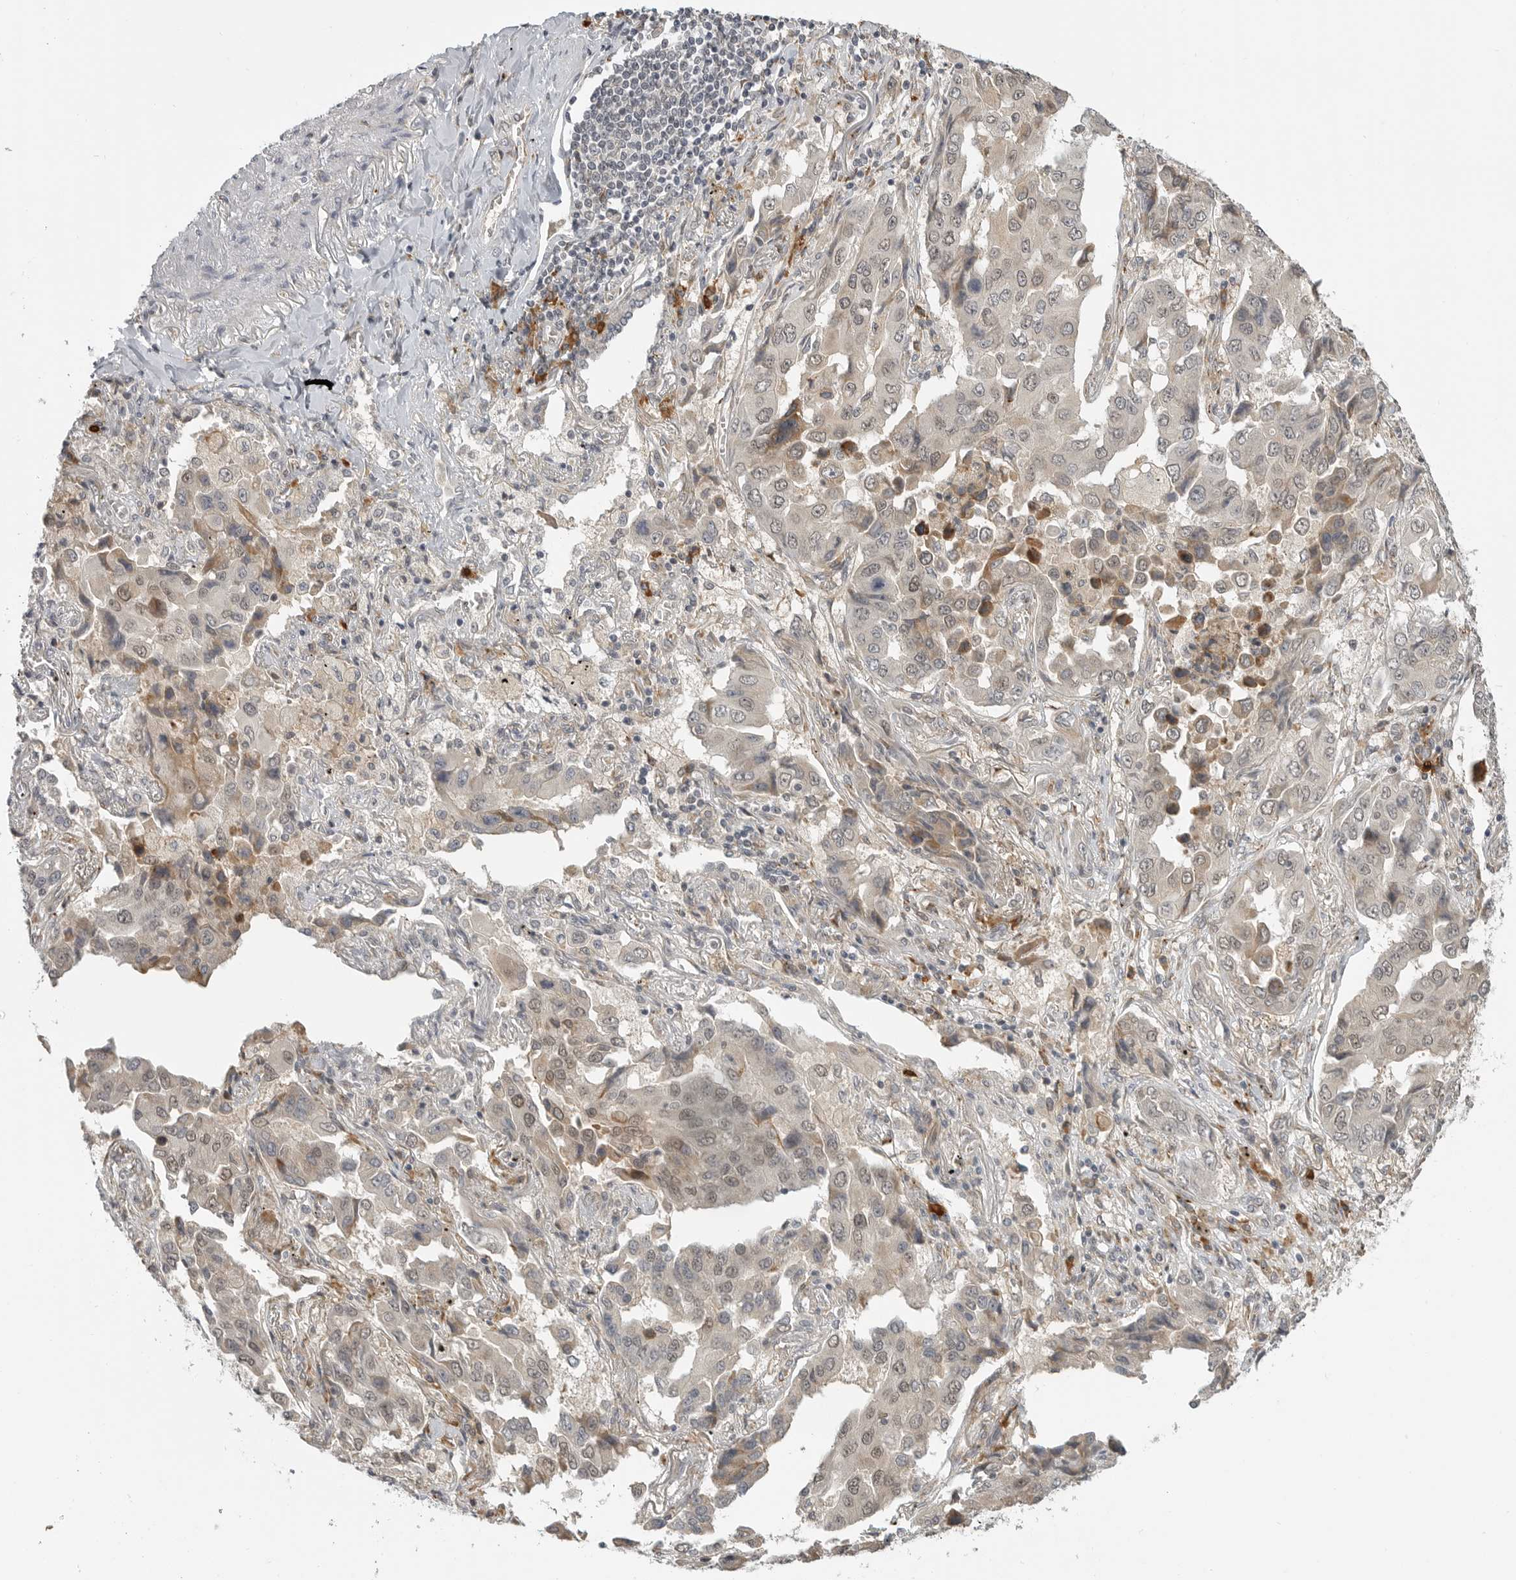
{"staining": {"intensity": "weak", "quantity": "25%-75%", "location": "cytoplasmic/membranous,nuclear"}, "tissue": "lung cancer", "cell_type": "Tumor cells", "image_type": "cancer", "snomed": [{"axis": "morphology", "description": "Adenocarcinoma, NOS"}, {"axis": "topography", "description": "Lung"}], "caption": "This photomicrograph reveals lung adenocarcinoma stained with IHC to label a protein in brown. The cytoplasmic/membranous and nuclear of tumor cells show weak positivity for the protein. Nuclei are counter-stained blue.", "gene": "CEP295NL", "patient": {"sex": "female", "age": 65}}